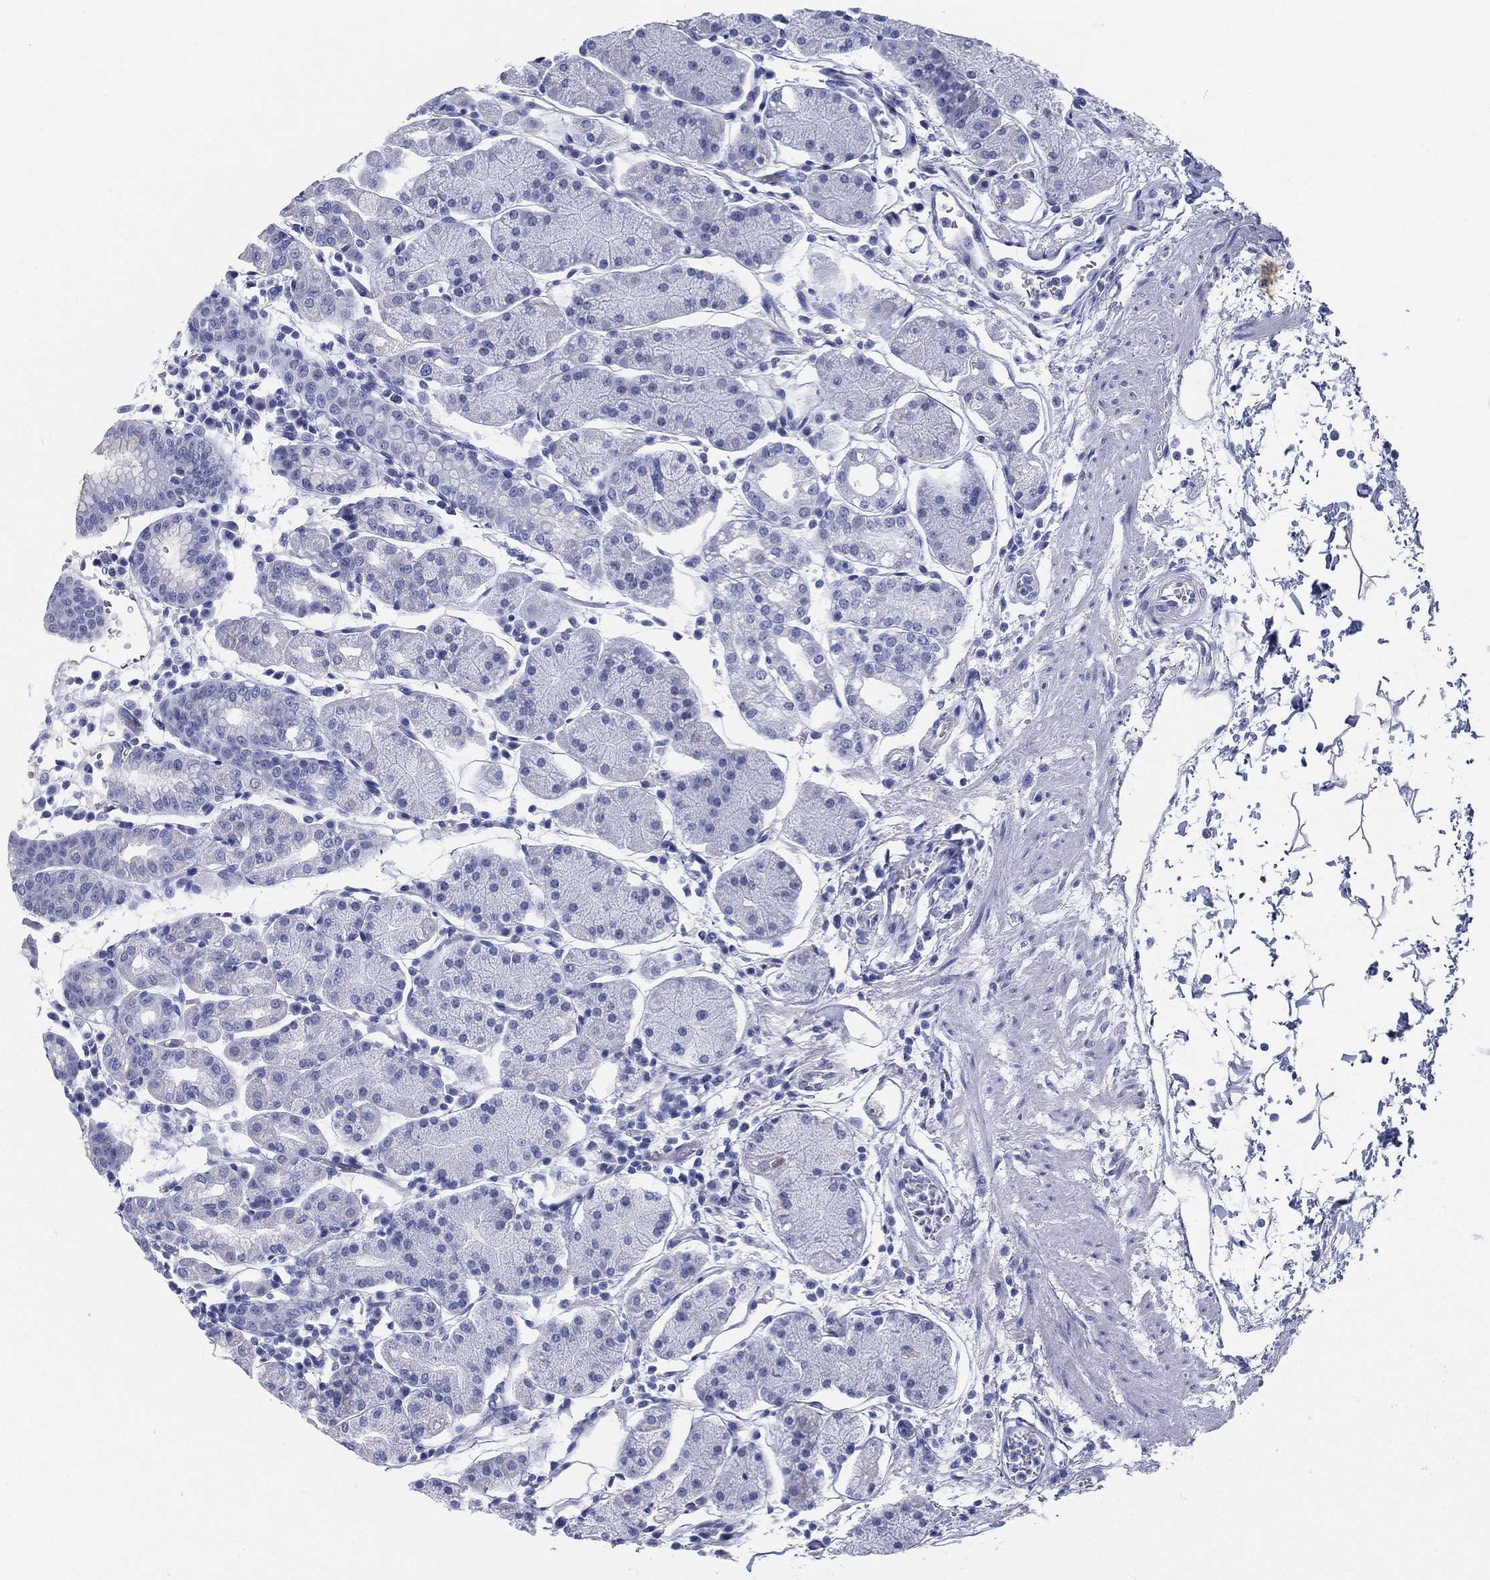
{"staining": {"intensity": "negative", "quantity": "none", "location": "none"}, "tissue": "stomach", "cell_type": "Glandular cells", "image_type": "normal", "snomed": [{"axis": "morphology", "description": "Normal tissue, NOS"}, {"axis": "topography", "description": "Stomach"}], "caption": "This is an immunohistochemistry (IHC) image of benign stomach. There is no staining in glandular cells.", "gene": "ATP1B2", "patient": {"sex": "male", "age": 54}}